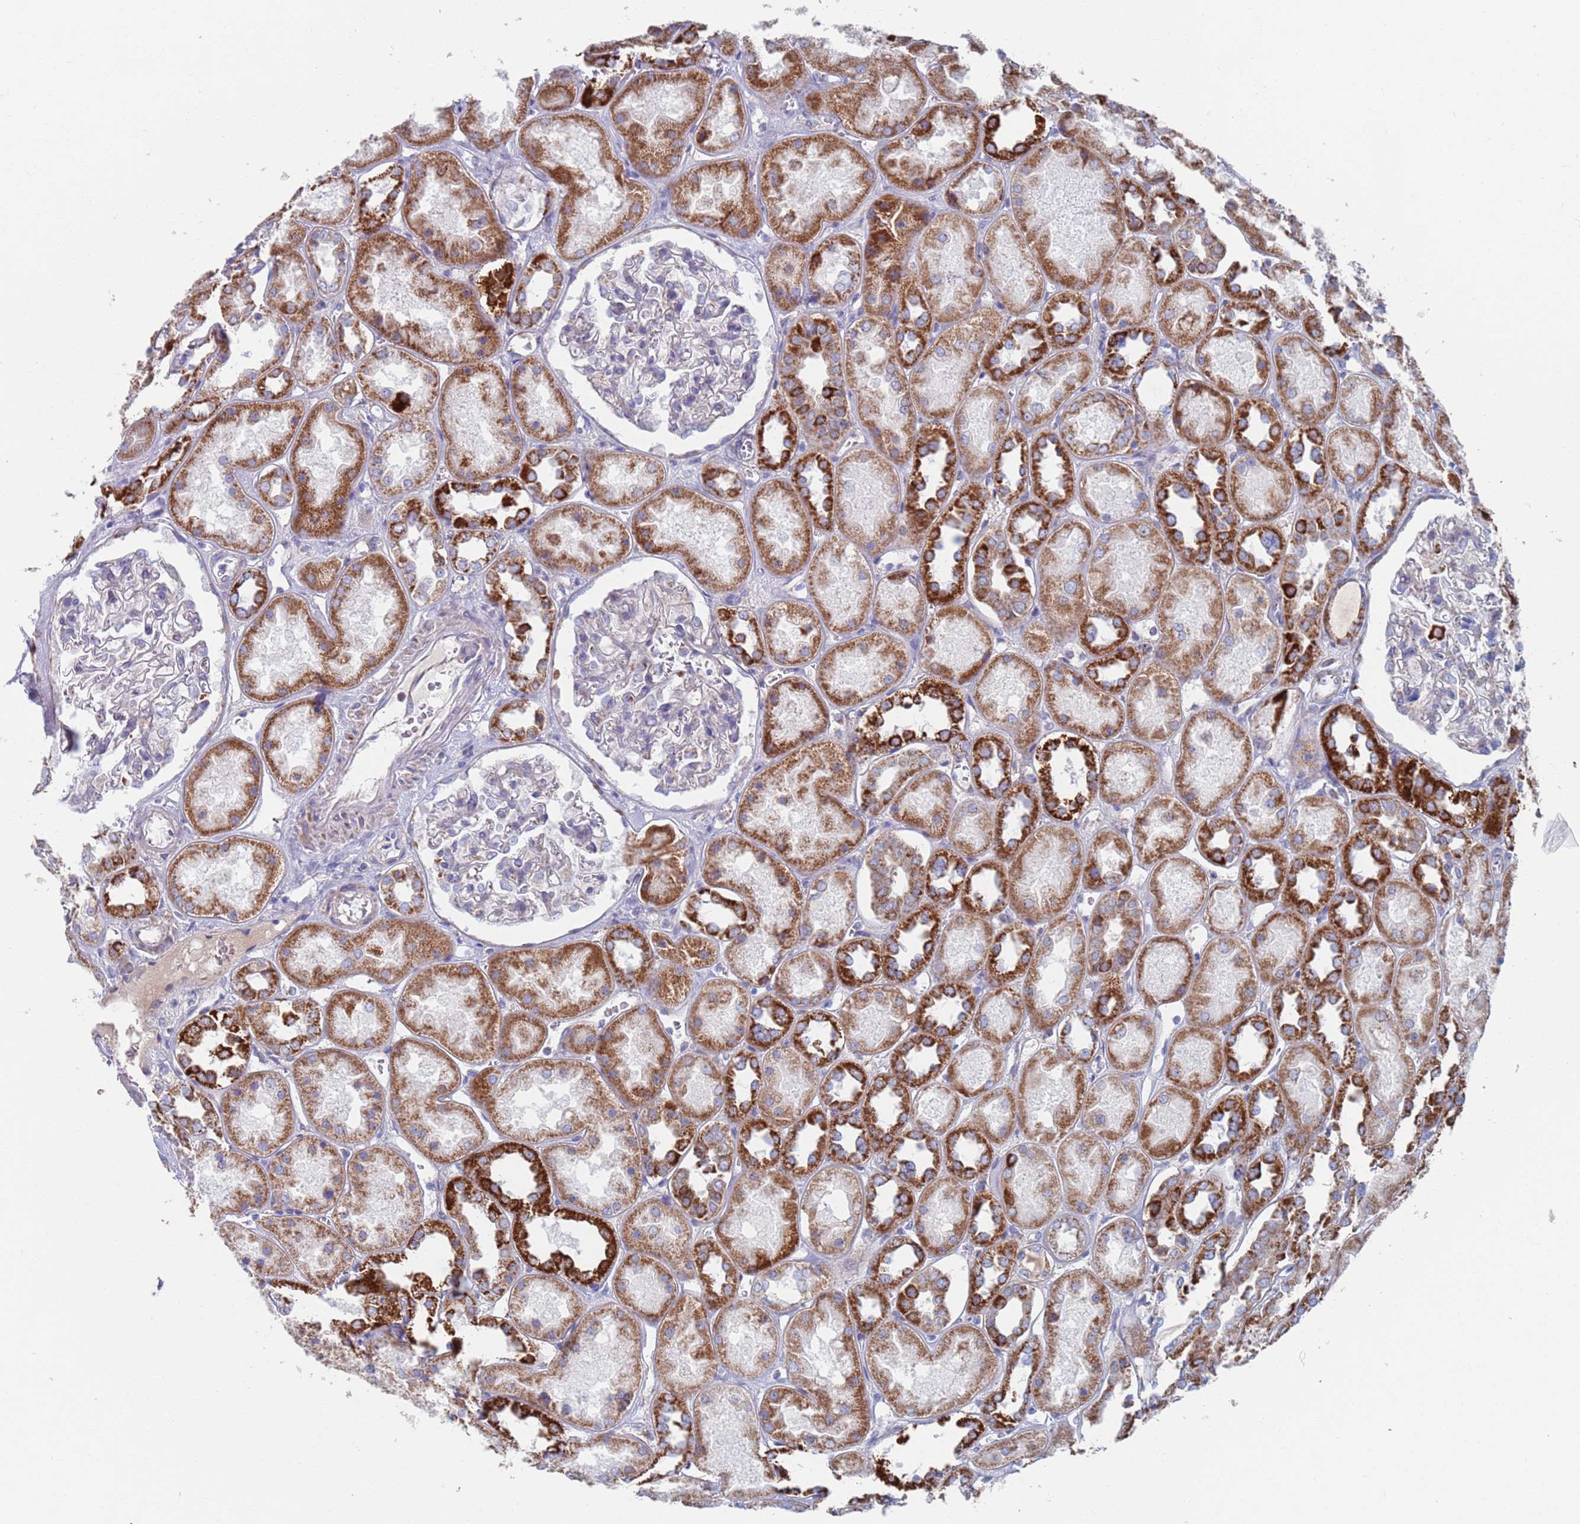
{"staining": {"intensity": "negative", "quantity": "none", "location": "none"}, "tissue": "kidney", "cell_type": "Cells in glomeruli", "image_type": "normal", "snomed": [{"axis": "morphology", "description": "Normal tissue, NOS"}, {"axis": "topography", "description": "Kidney"}], "caption": "Photomicrograph shows no protein expression in cells in glomeruli of benign kidney. (DAB immunohistochemistry visualized using brightfield microscopy, high magnification).", "gene": "MRPL22", "patient": {"sex": "male", "age": 70}}